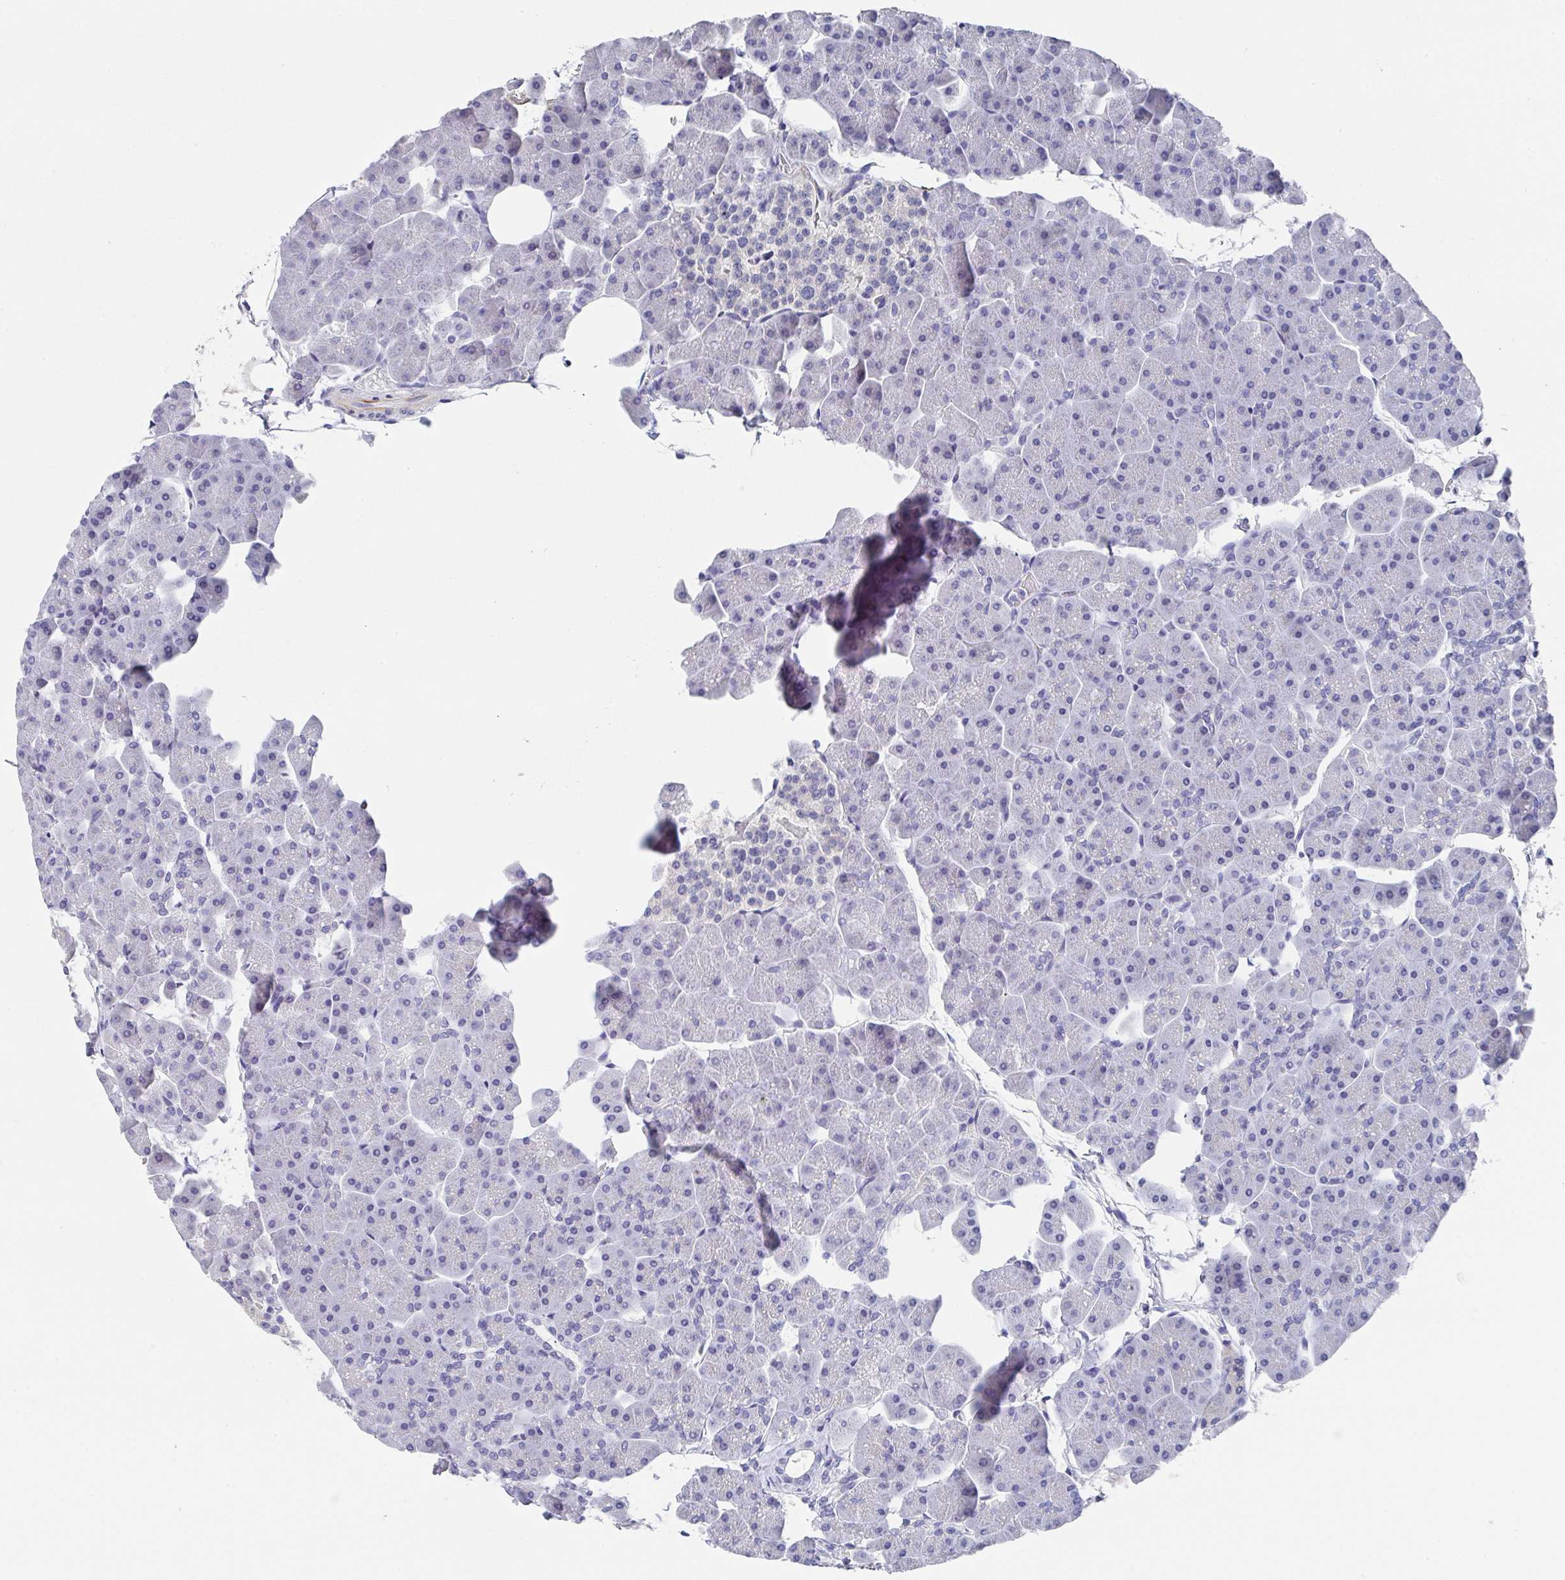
{"staining": {"intensity": "negative", "quantity": "none", "location": "none"}, "tissue": "pancreas", "cell_type": "Exocrine glandular cells", "image_type": "normal", "snomed": [{"axis": "morphology", "description": "Normal tissue, NOS"}, {"axis": "topography", "description": "Pancreas"}], "caption": "Protein analysis of normal pancreas shows no significant staining in exocrine glandular cells. (Stains: DAB (3,3'-diaminobenzidine) immunohistochemistry with hematoxylin counter stain, Microscopy: brightfield microscopy at high magnification).", "gene": "TNFRSF8", "patient": {"sex": "male", "age": 35}}